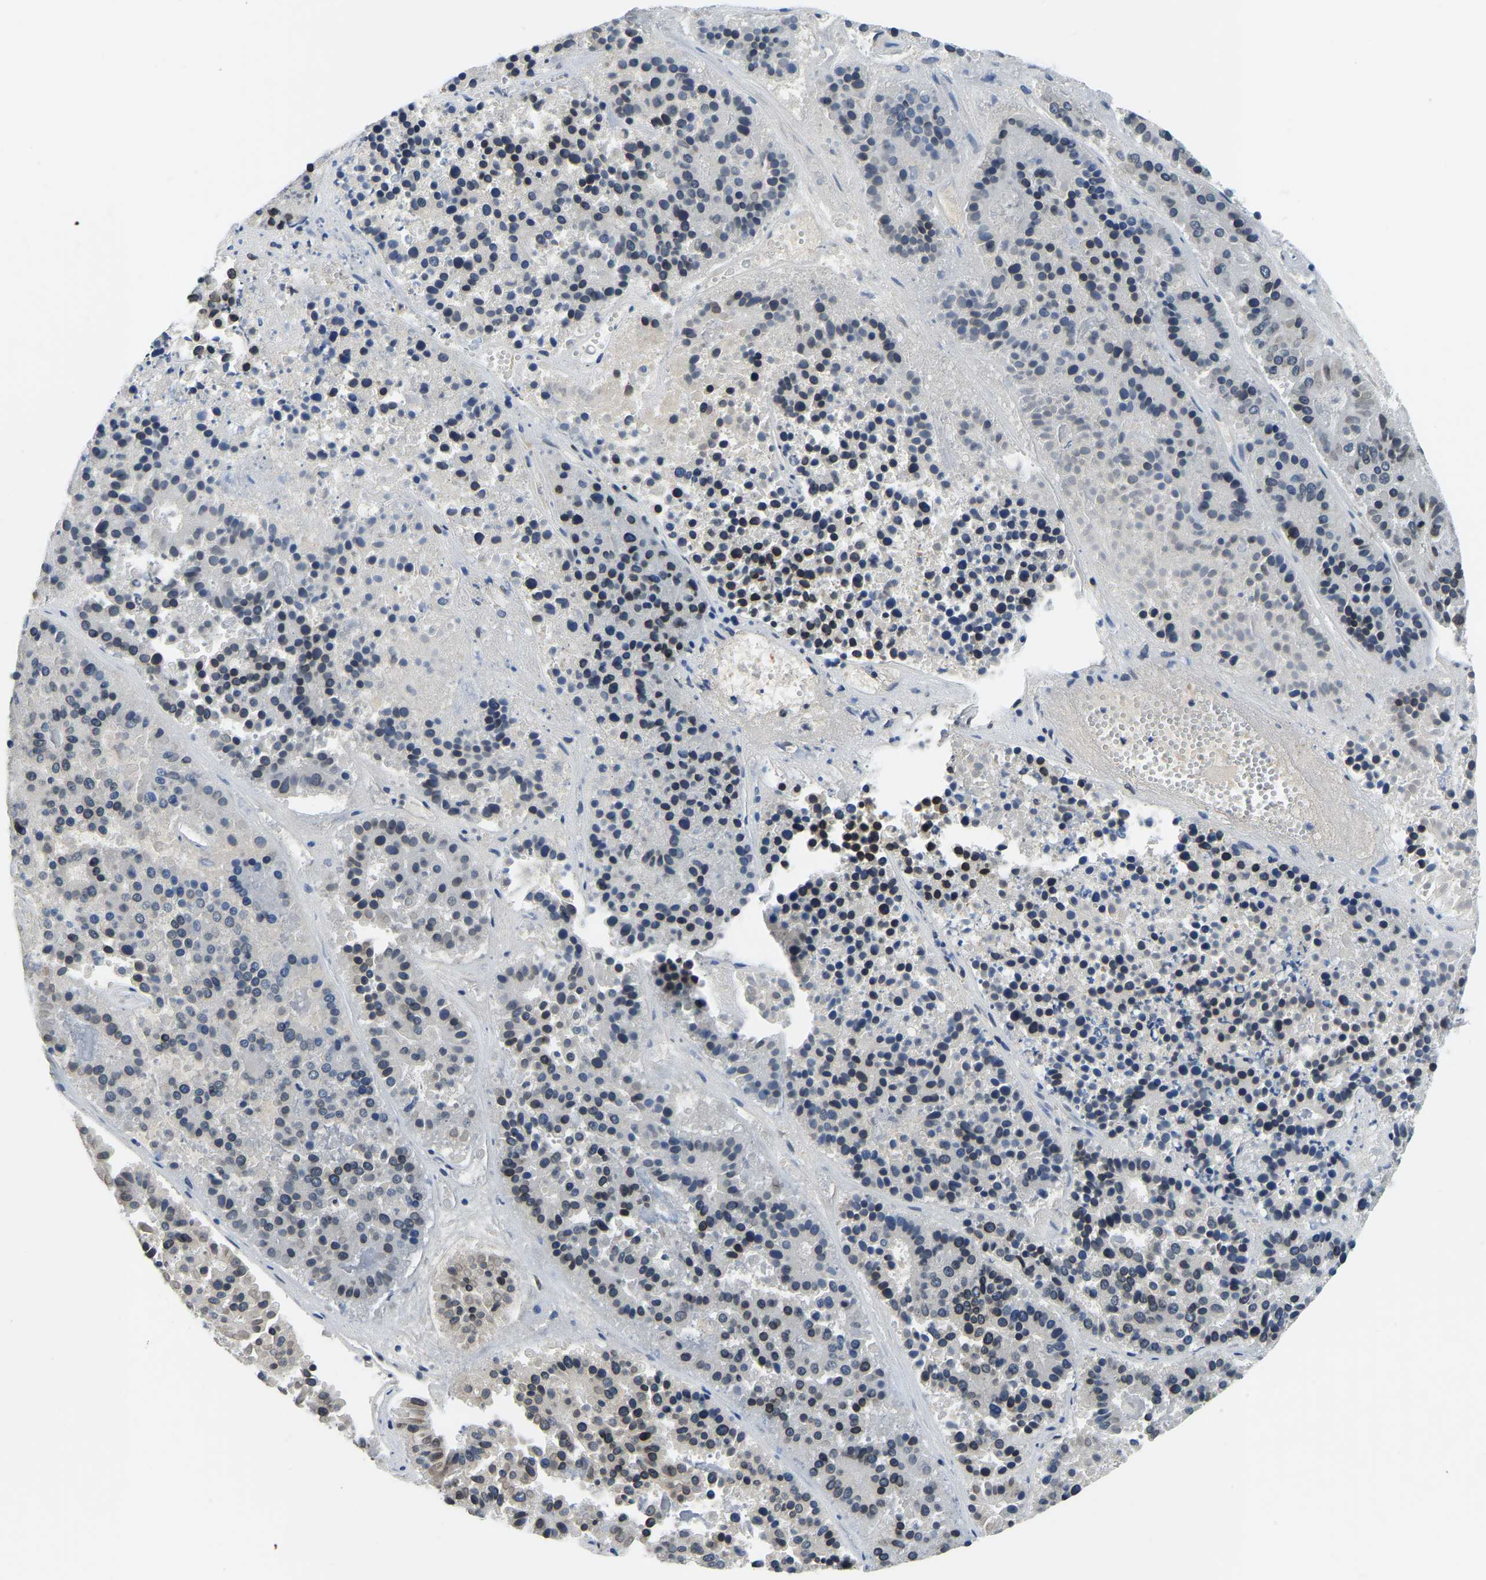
{"staining": {"intensity": "moderate", "quantity": "25%-75%", "location": "nuclear"}, "tissue": "pancreatic cancer", "cell_type": "Tumor cells", "image_type": "cancer", "snomed": [{"axis": "morphology", "description": "Adenocarcinoma, NOS"}, {"axis": "topography", "description": "Pancreas"}], "caption": "About 25%-75% of tumor cells in human pancreatic cancer demonstrate moderate nuclear protein expression as visualized by brown immunohistochemical staining.", "gene": "RANBP2", "patient": {"sex": "male", "age": 50}}